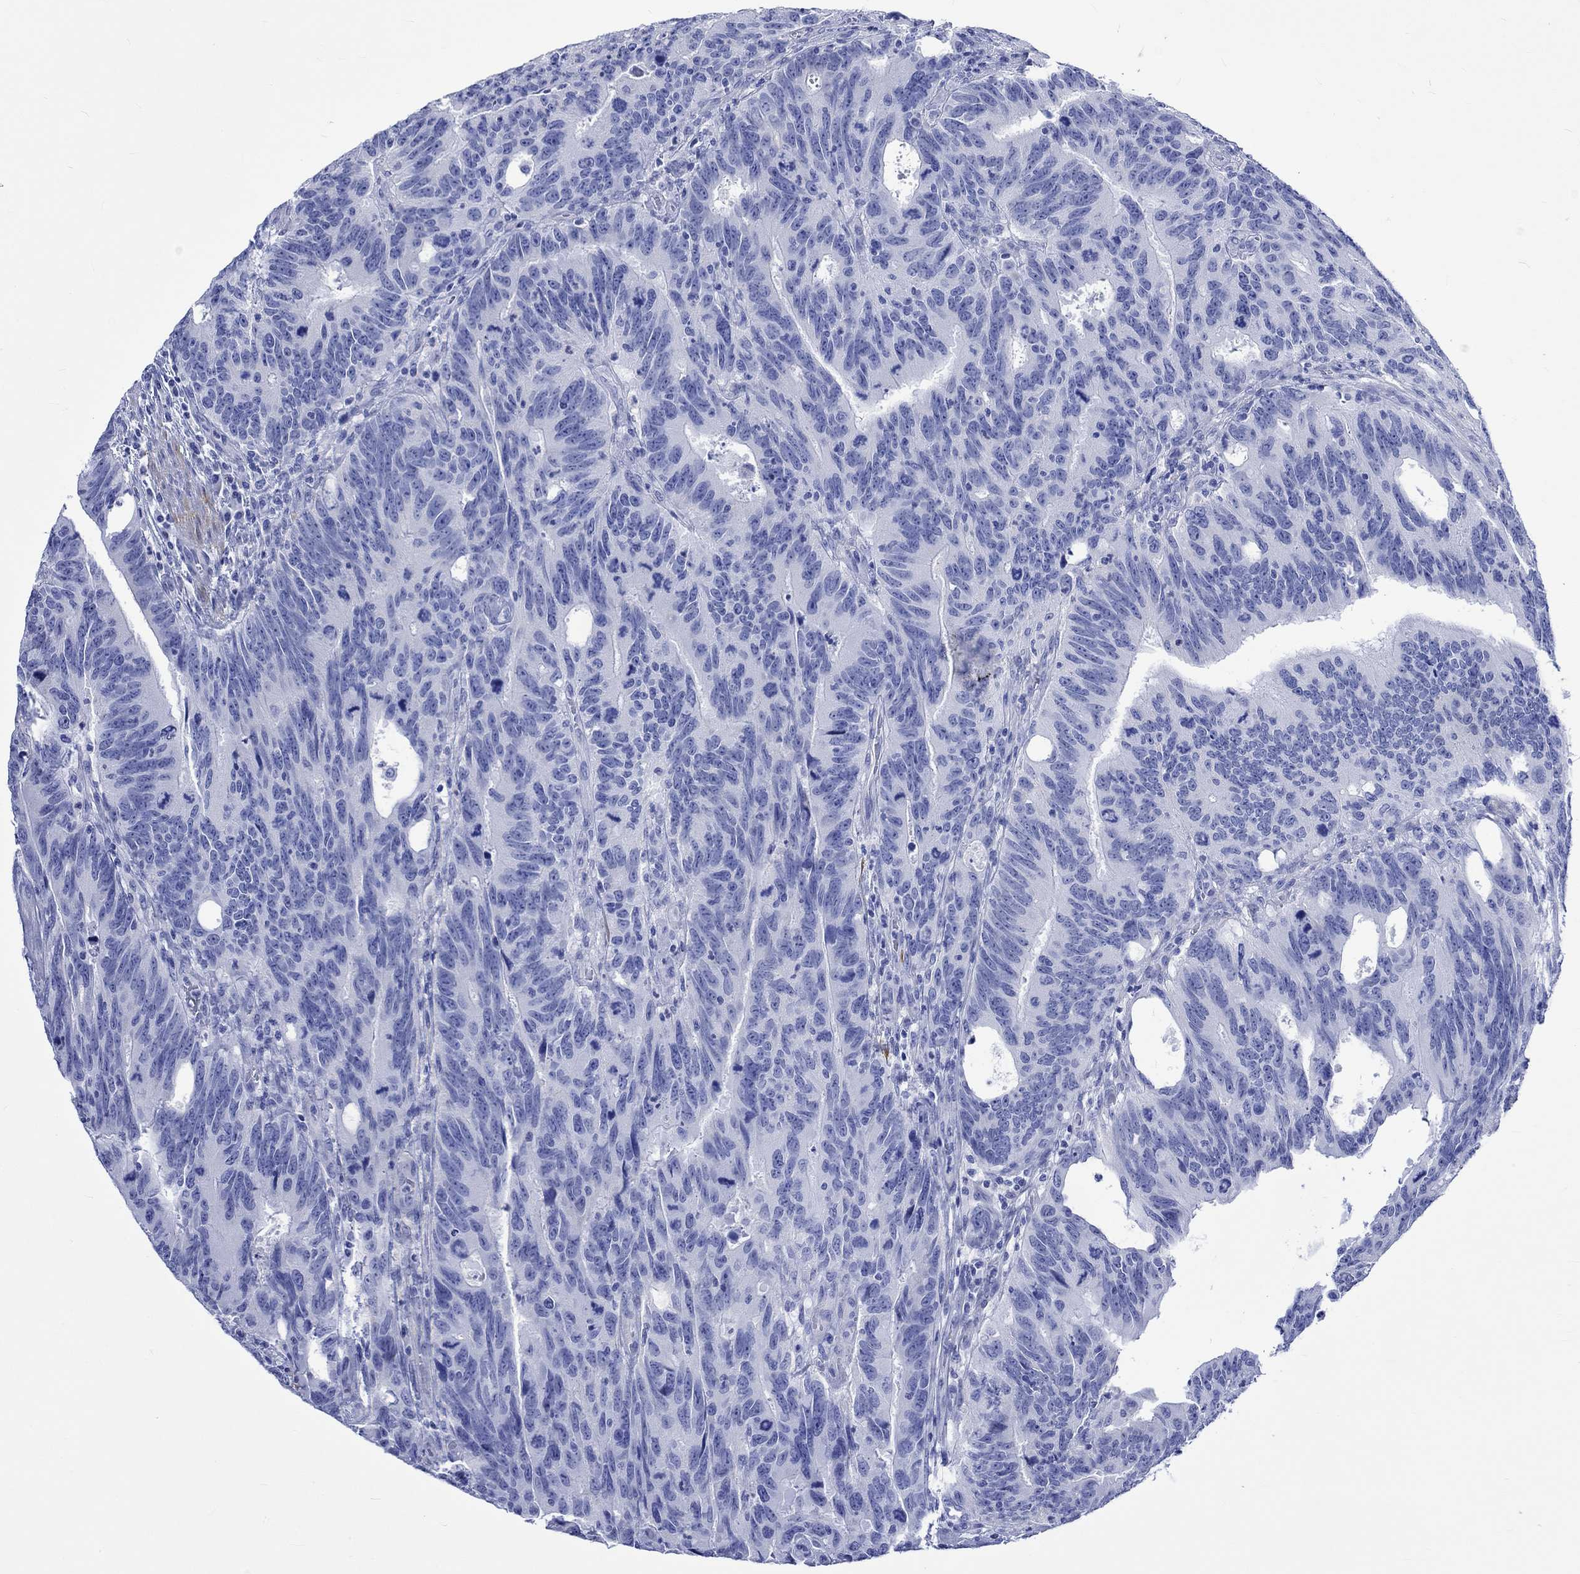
{"staining": {"intensity": "negative", "quantity": "none", "location": "none"}, "tissue": "colorectal cancer", "cell_type": "Tumor cells", "image_type": "cancer", "snomed": [{"axis": "morphology", "description": "Adenocarcinoma, NOS"}, {"axis": "topography", "description": "Colon"}], "caption": "A high-resolution photomicrograph shows immunohistochemistry staining of colorectal cancer, which shows no significant expression in tumor cells.", "gene": "CRYAB", "patient": {"sex": "female", "age": 77}}